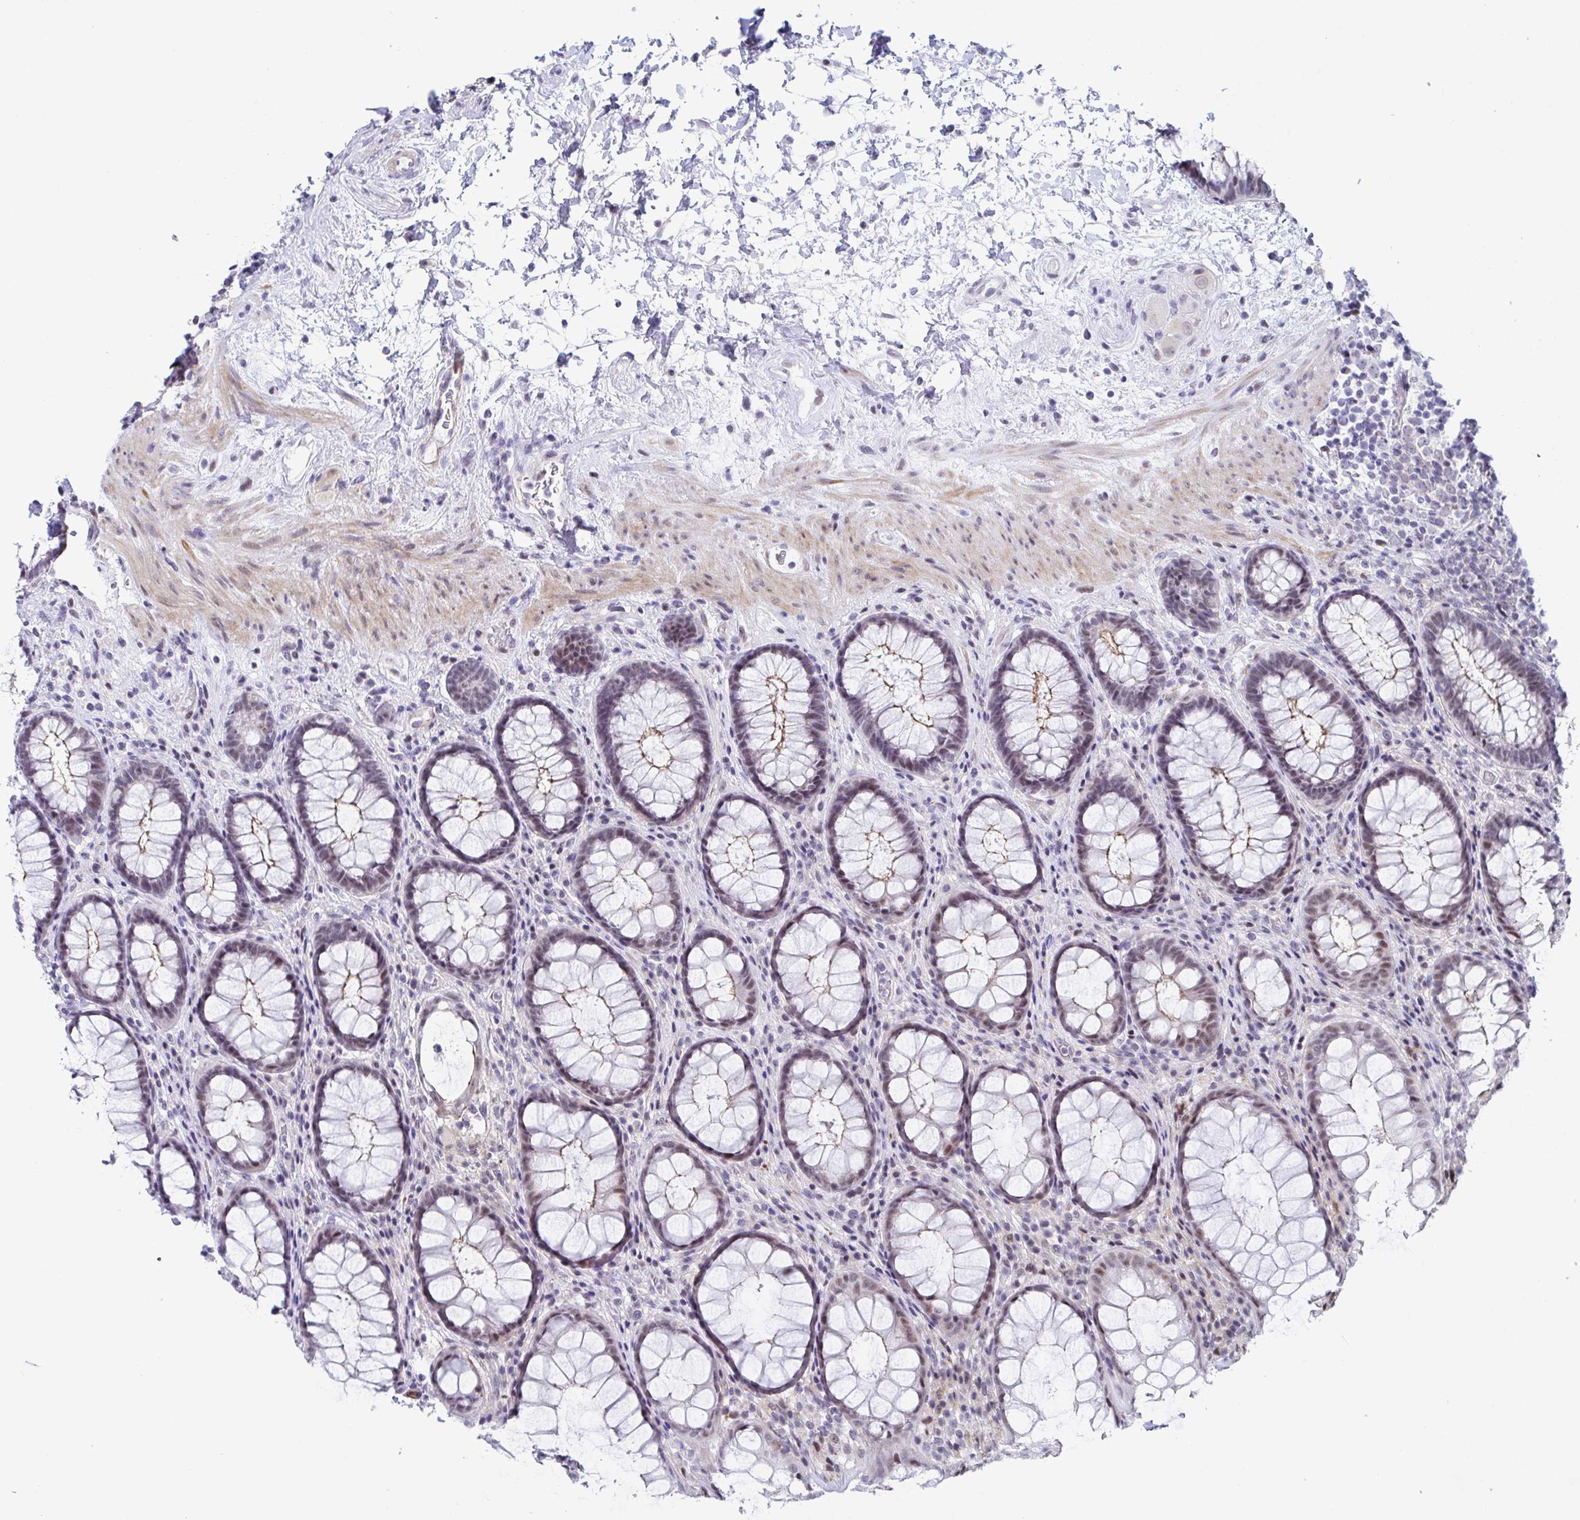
{"staining": {"intensity": "moderate", "quantity": "25%-75%", "location": "cytoplasmic/membranous,nuclear"}, "tissue": "rectum", "cell_type": "Glandular cells", "image_type": "normal", "snomed": [{"axis": "morphology", "description": "Normal tissue, NOS"}, {"axis": "topography", "description": "Rectum"}], "caption": "Moderate cytoplasmic/membranous,nuclear expression for a protein is seen in approximately 25%-75% of glandular cells of normal rectum using IHC.", "gene": "WDR72", "patient": {"sex": "male", "age": 72}}